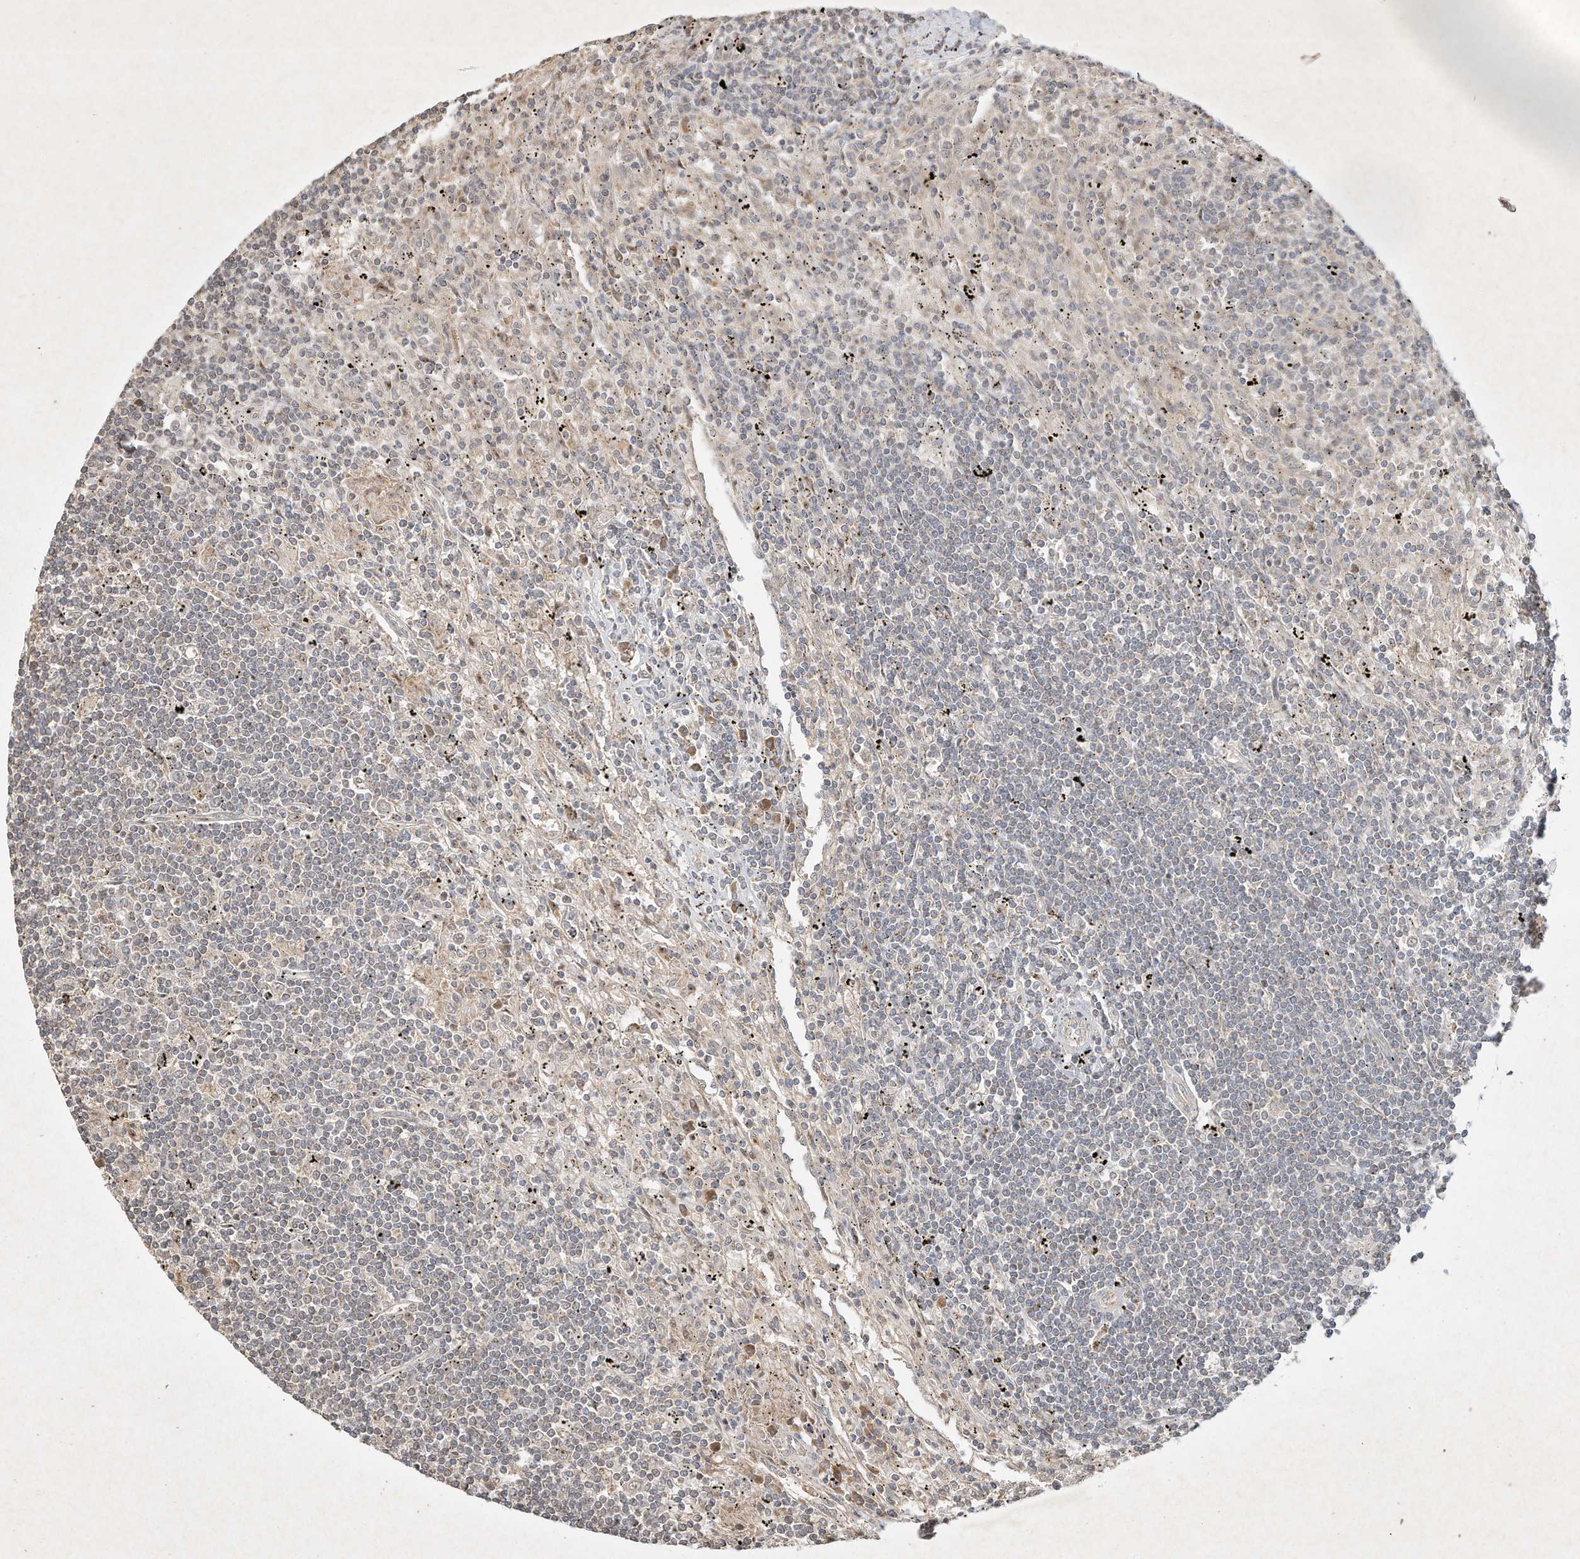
{"staining": {"intensity": "negative", "quantity": "none", "location": "none"}, "tissue": "lymphoma", "cell_type": "Tumor cells", "image_type": "cancer", "snomed": [{"axis": "morphology", "description": "Malignant lymphoma, non-Hodgkin's type, Low grade"}, {"axis": "topography", "description": "Spleen"}], "caption": "DAB immunohistochemical staining of human lymphoma demonstrates no significant staining in tumor cells. (Brightfield microscopy of DAB (3,3'-diaminobenzidine) immunohistochemistry at high magnification).", "gene": "BTRC", "patient": {"sex": "male", "age": 76}}